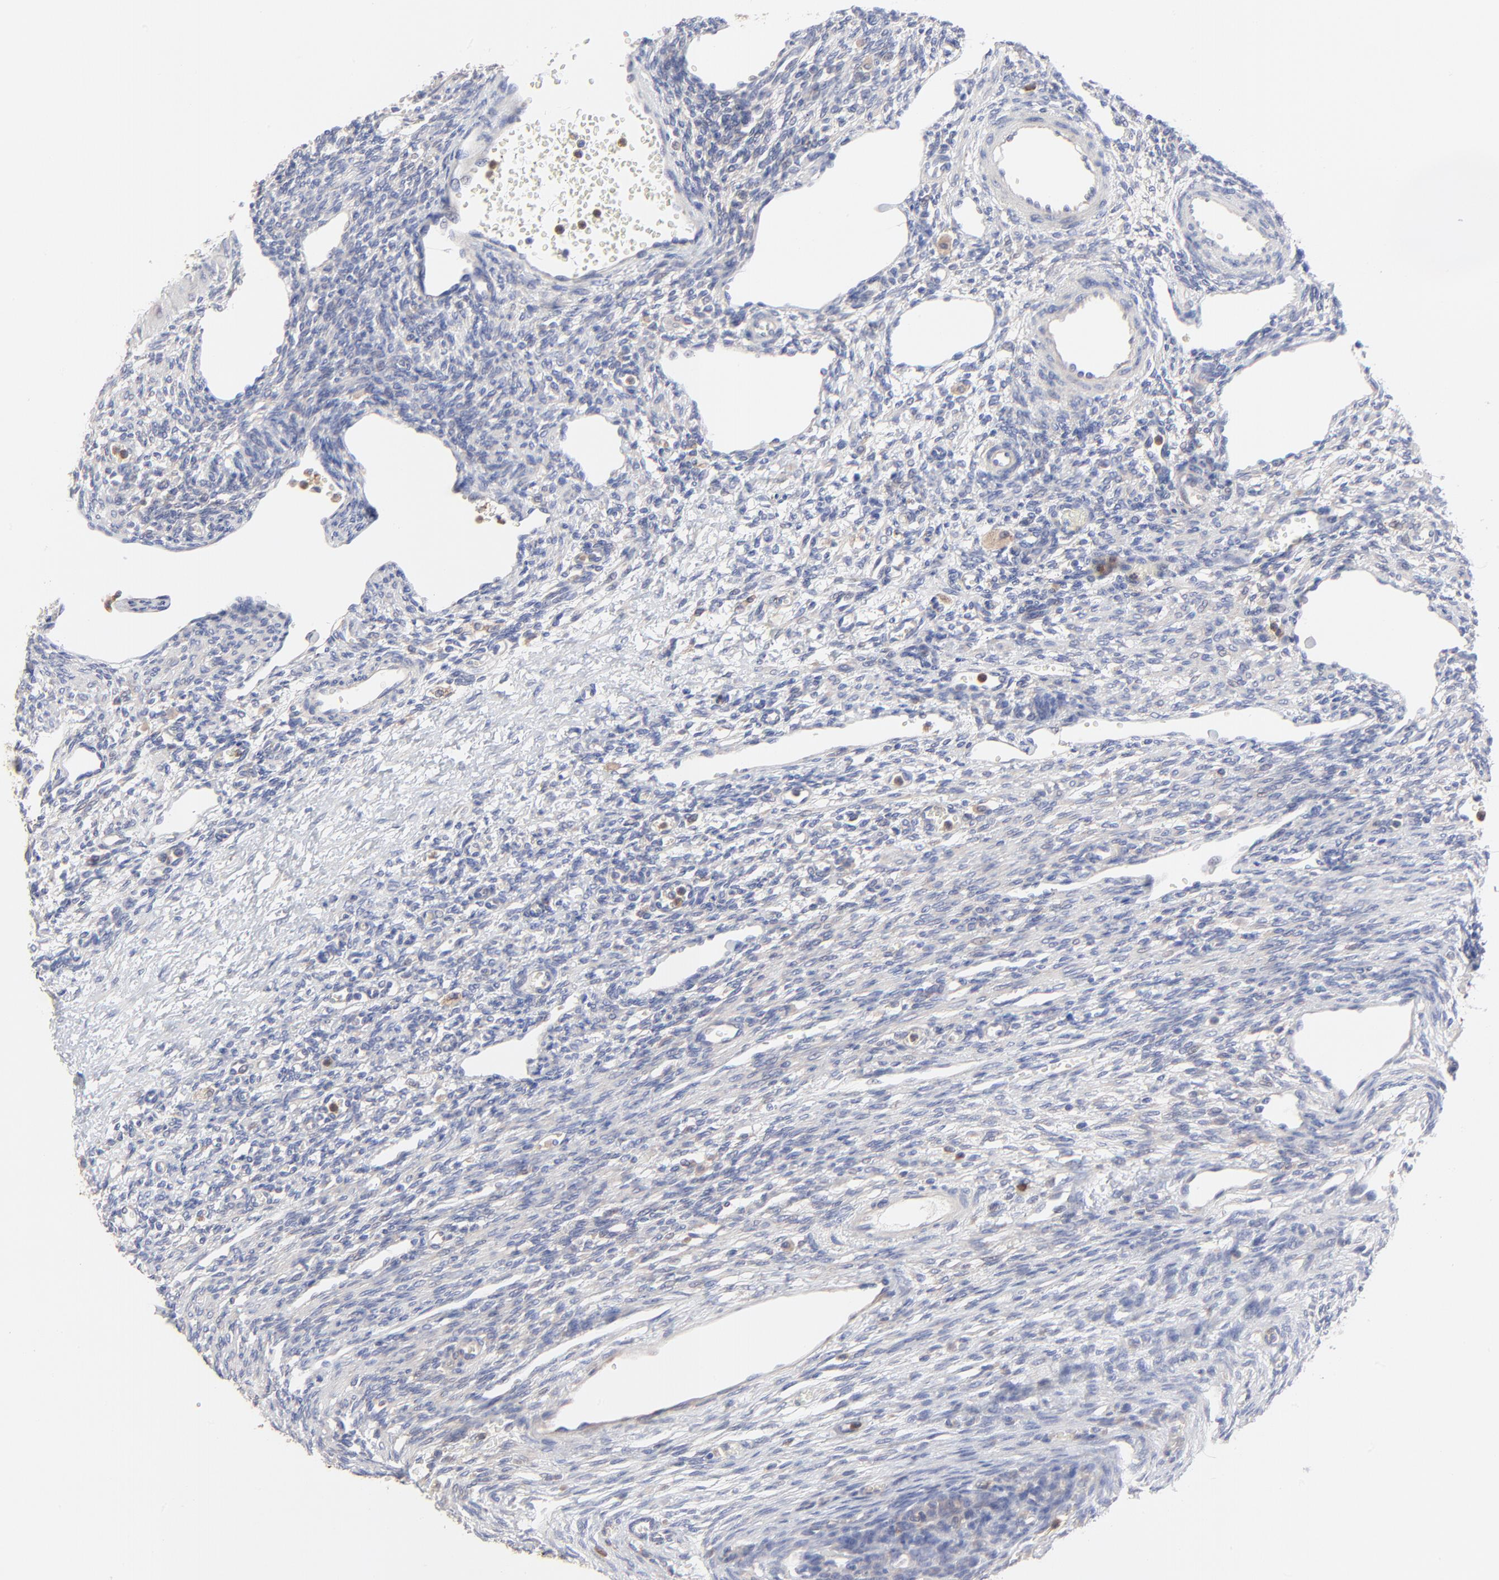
{"staining": {"intensity": "negative", "quantity": "none", "location": "none"}, "tissue": "ovary", "cell_type": "Ovarian stroma cells", "image_type": "normal", "snomed": [{"axis": "morphology", "description": "Normal tissue, NOS"}, {"axis": "topography", "description": "Ovary"}], "caption": "IHC of benign ovary displays no staining in ovarian stroma cells. Brightfield microscopy of IHC stained with DAB (brown) and hematoxylin (blue), captured at high magnification.", "gene": "PPFIBP2", "patient": {"sex": "female", "age": 33}}